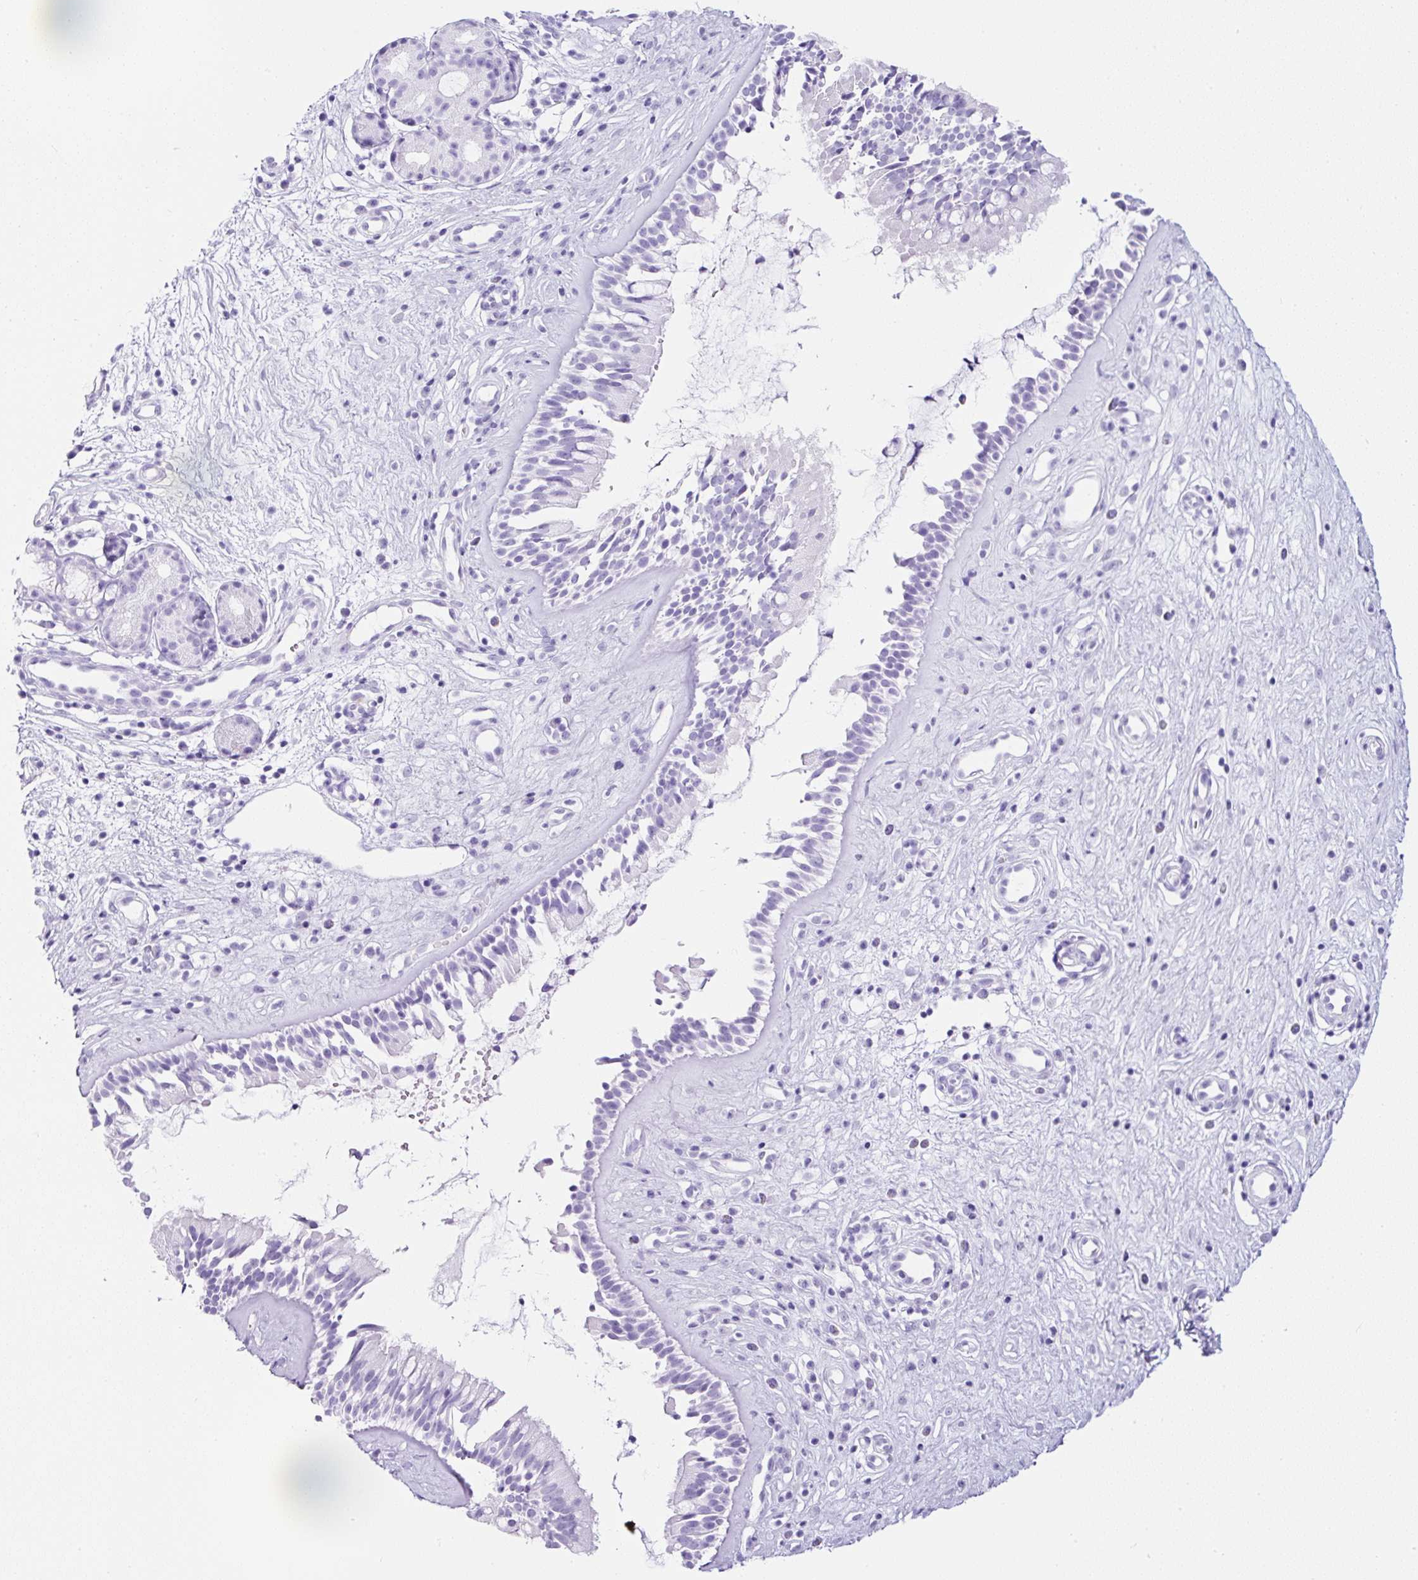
{"staining": {"intensity": "negative", "quantity": "none", "location": "none"}, "tissue": "nasopharynx", "cell_type": "Respiratory epithelial cells", "image_type": "normal", "snomed": [{"axis": "morphology", "description": "Normal tissue, NOS"}, {"axis": "topography", "description": "Nasopharynx"}], "caption": "Respiratory epithelial cells are negative for protein expression in normal human nasopharynx. (Brightfield microscopy of DAB immunohistochemistry (IHC) at high magnification).", "gene": "TMEM200B", "patient": {"sex": "male", "age": 32}}